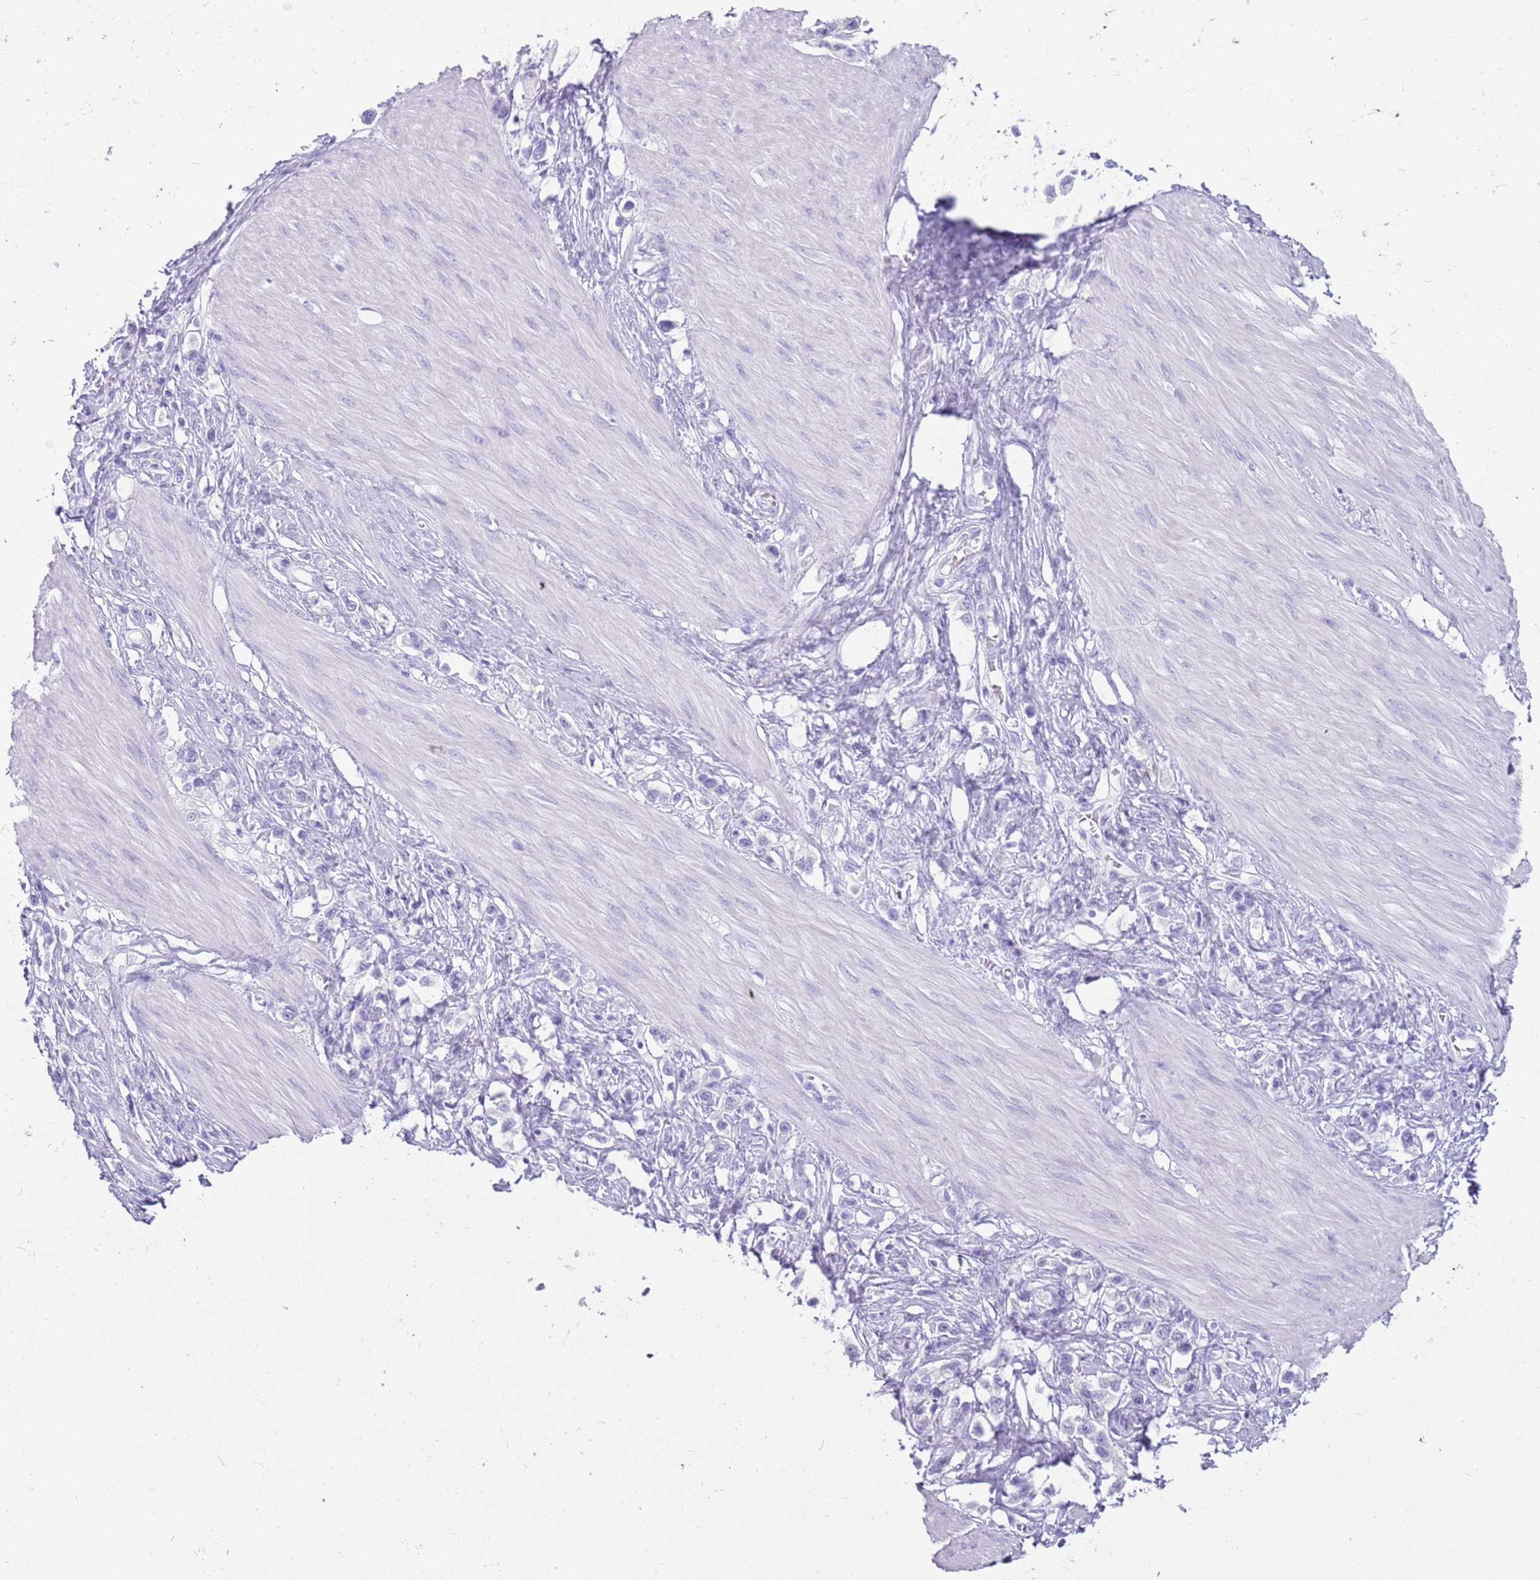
{"staining": {"intensity": "negative", "quantity": "none", "location": "none"}, "tissue": "stomach cancer", "cell_type": "Tumor cells", "image_type": "cancer", "snomed": [{"axis": "morphology", "description": "Adenocarcinoma, NOS"}, {"axis": "topography", "description": "Stomach"}], "caption": "The micrograph reveals no staining of tumor cells in adenocarcinoma (stomach).", "gene": "NBPF3", "patient": {"sex": "female", "age": 65}}